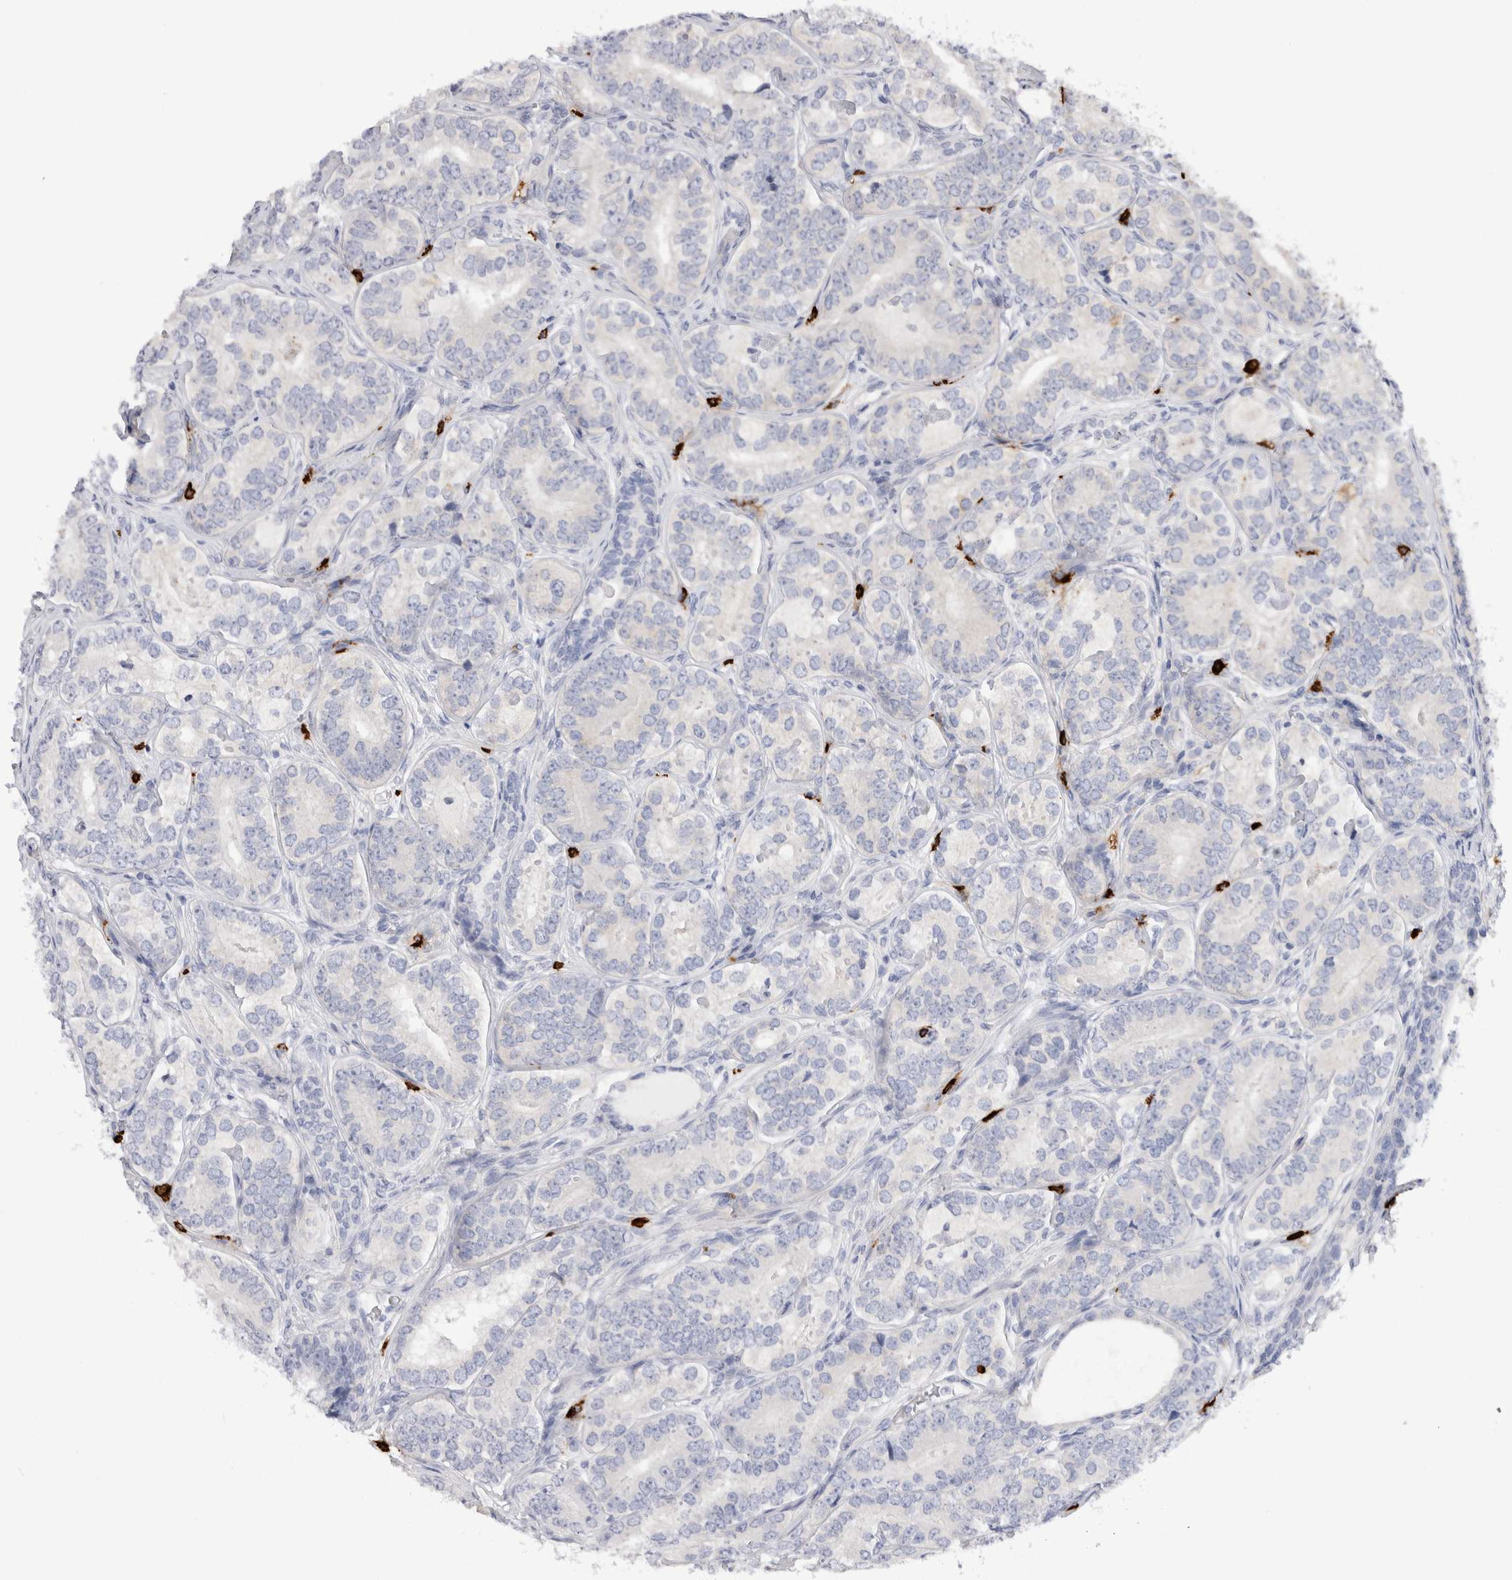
{"staining": {"intensity": "weak", "quantity": "<25%", "location": "cytoplasmic/membranous"}, "tissue": "prostate cancer", "cell_type": "Tumor cells", "image_type": "cancer", "snomed": [{"axis": "morphology", "description": "Adenocarcinoma, High grade"}, {"axis": "topography", "description": "Prostate"}], "caption": "An image of human prostate cancer (high-grade adenocarcinoma) is negative for staining in tumor cells. The staining is performed using DAB (3,3'-diaminobenzidine) brown chromogen with nuclei counter-stained in using hematoxylin.", "gene": "SPINK2", "patient": {"sex": "male", "age": 56}}